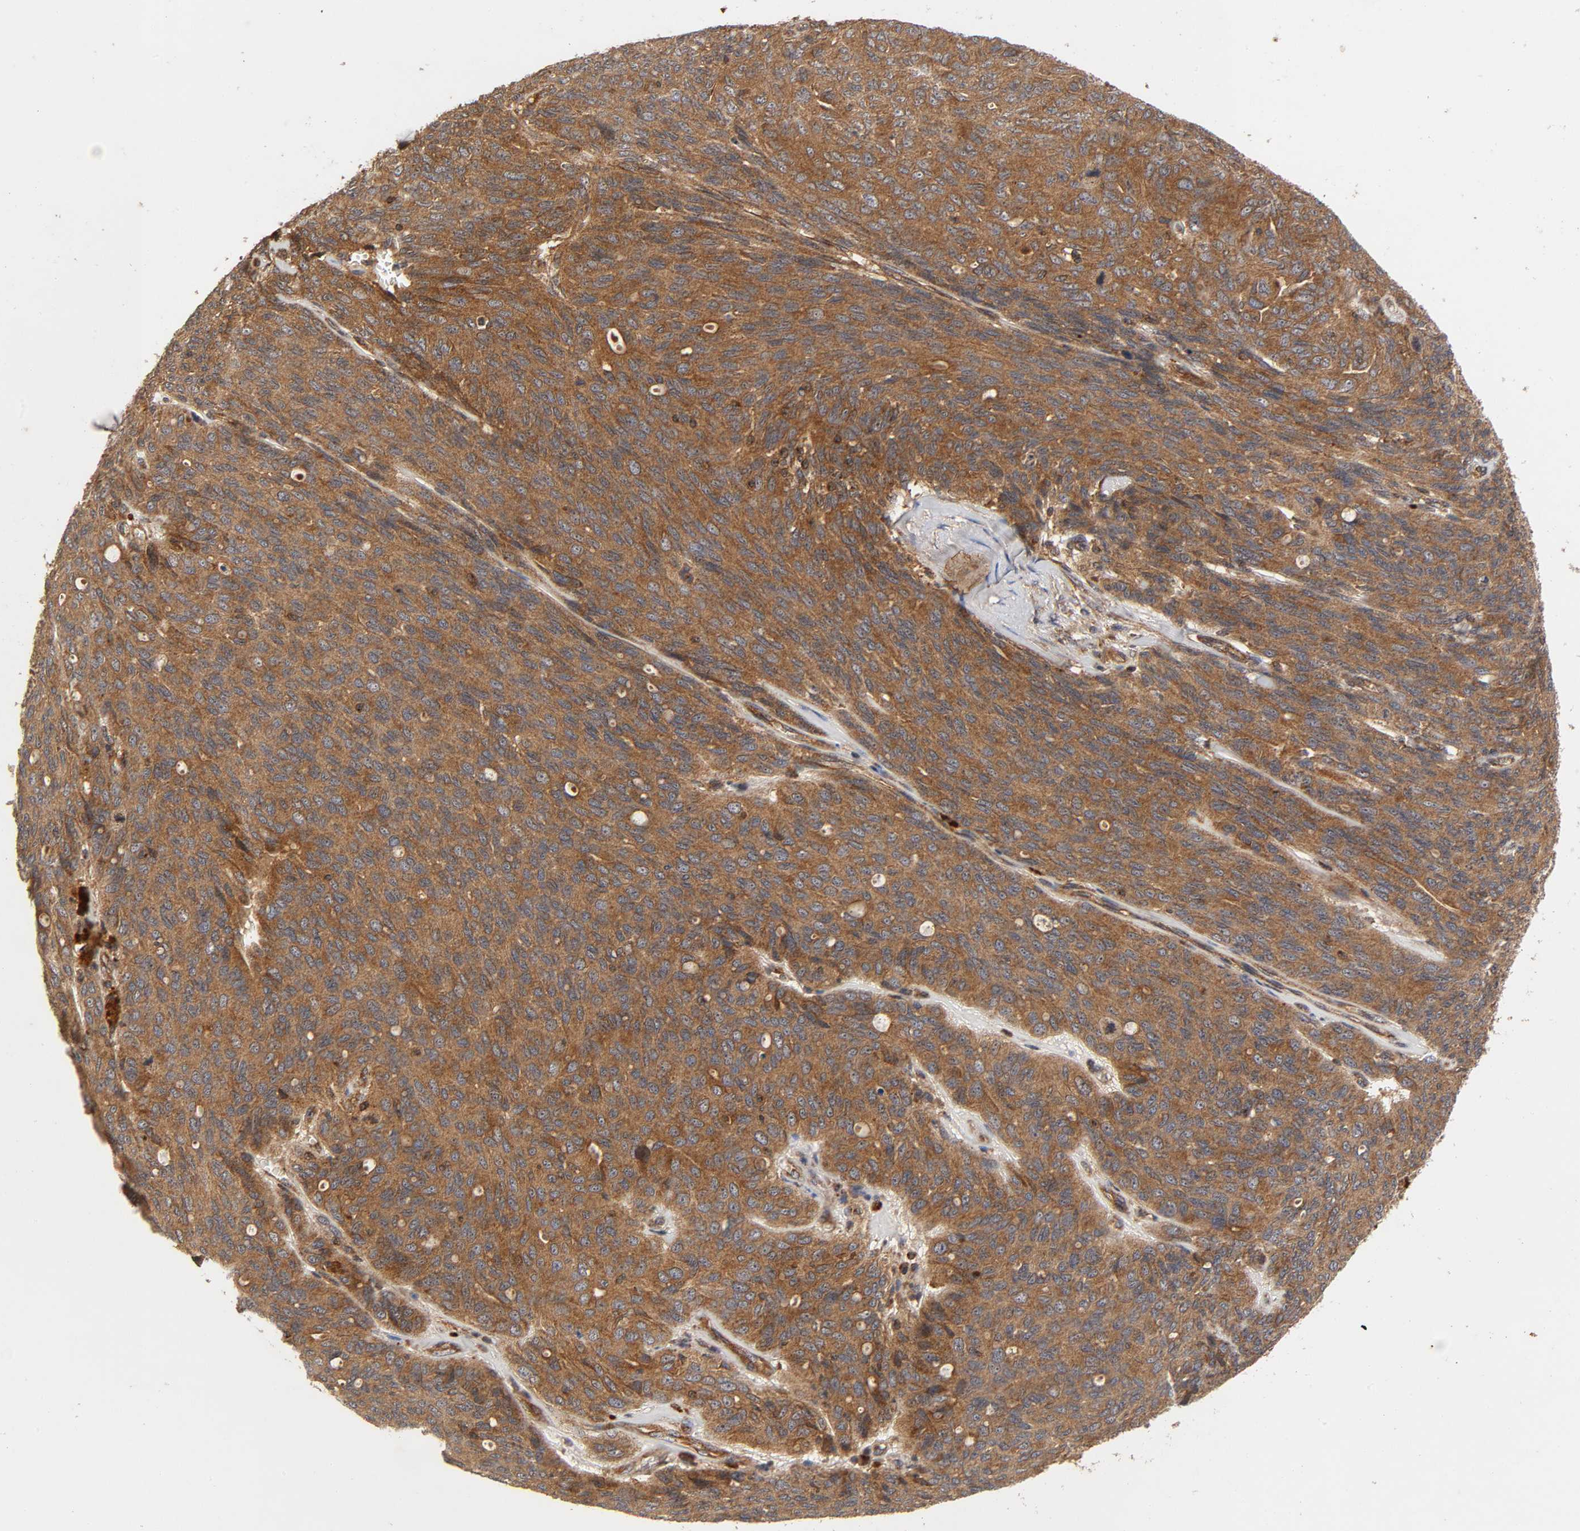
{"staining": {"intensity": "strong", "quantity": ">75%", "location": "cytoplasmic/membranous"}, "tissue": "ovarian cancer", "cell_type": "Tumor cells", "image_type": "cancer", "snomed": [{"axis": "morphology", "description": "Carcinoma, endometroid"}, {"axis": "topography", "description": "Ovary"}], "caption": "Human ovarian endometroid carcinoma stained with a brown dye reveals strong cytoplasmic/membranous positive staining in about >75% of tumor cells.", "gene": "IKBKB", "patient": {"sex": "female", "age": 60}}